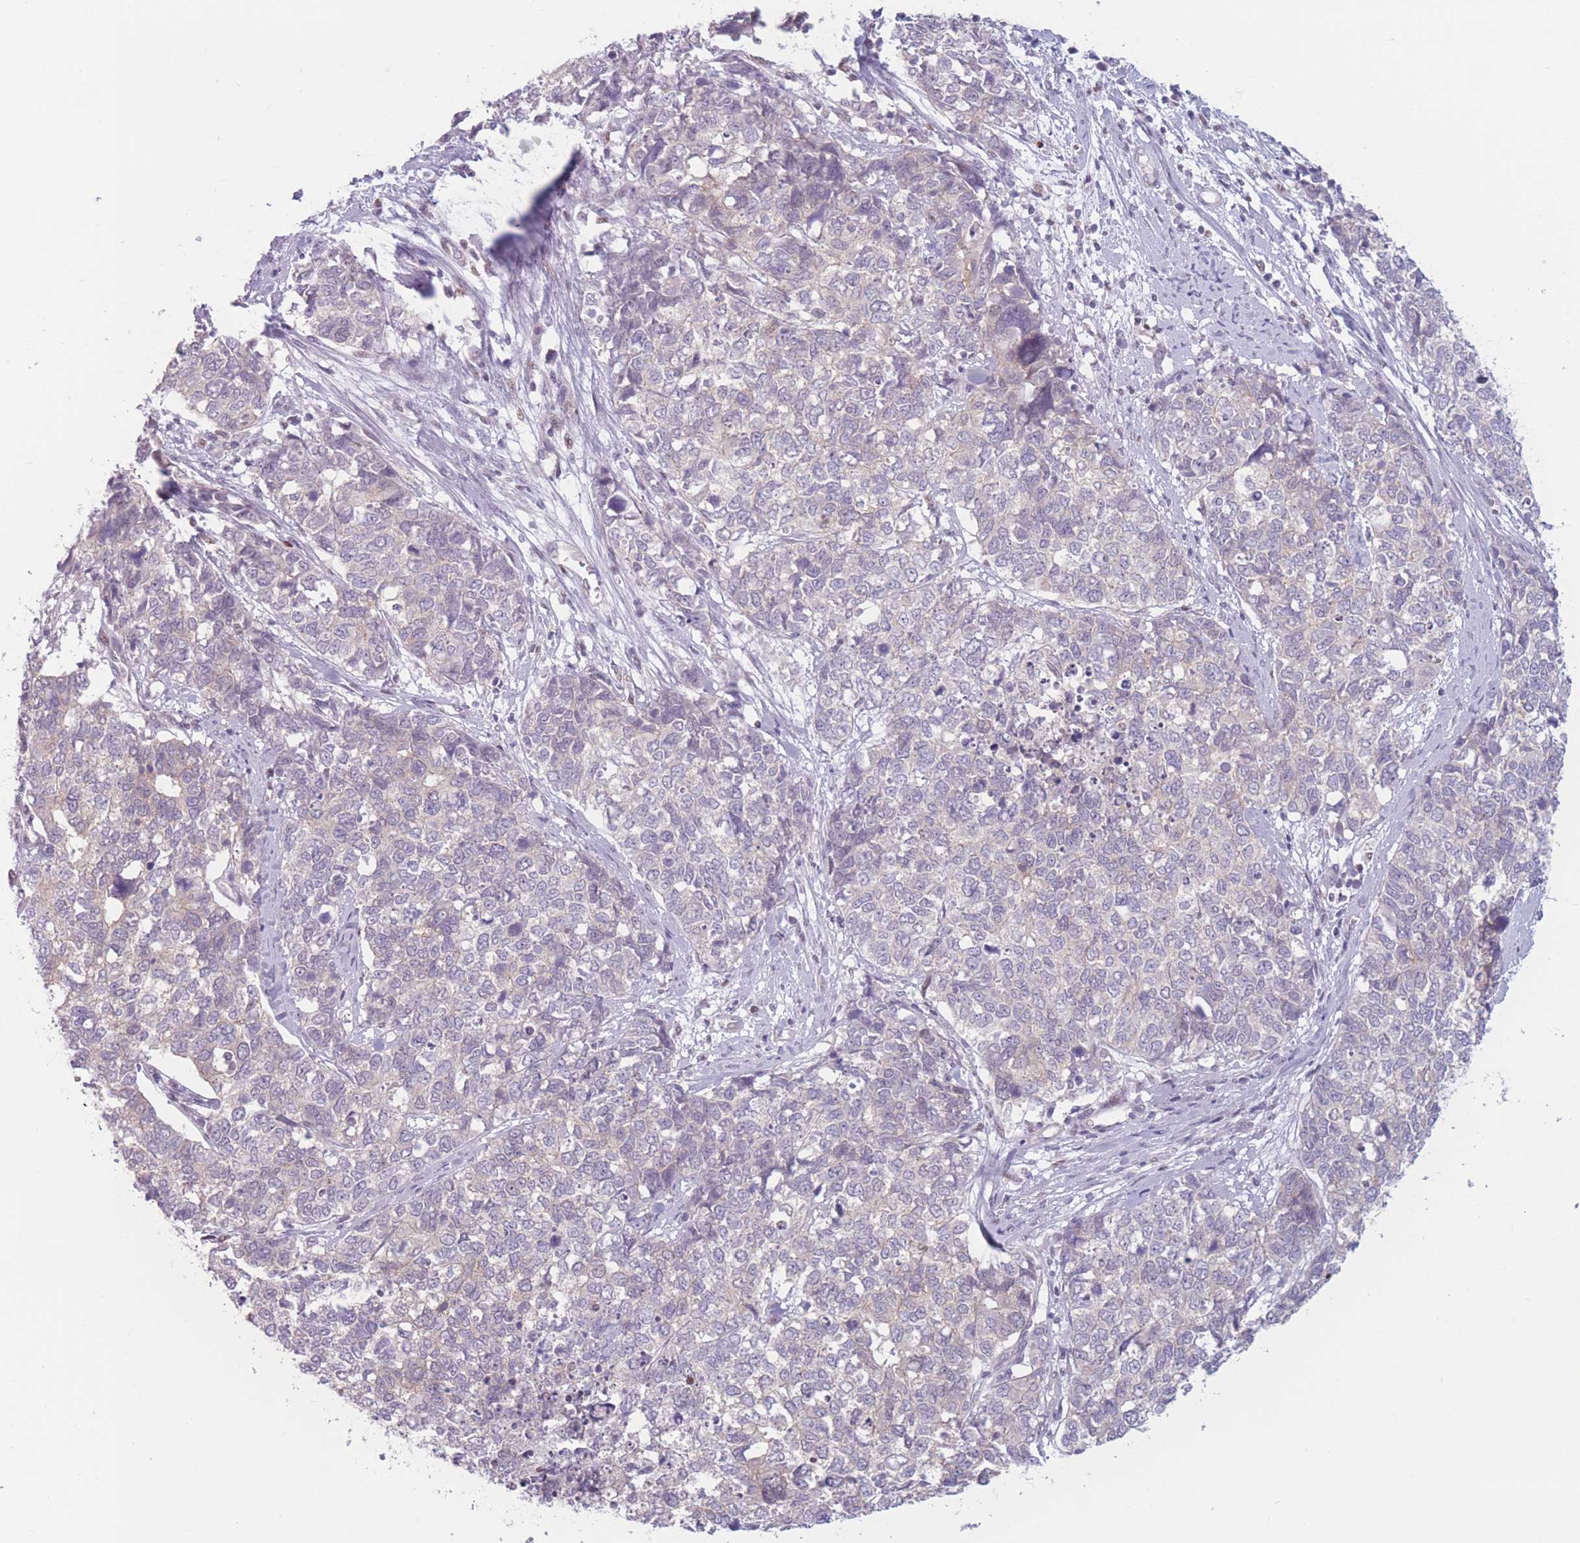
{"staining": {"intensity": "negative", "quantity": "none", "location": "none"}, "tissue": "cervical cancer", "cell_type": "Tumor cells", "image_type": "cancer", "snomed": [{"axis": "morphology", "description": "Squamous cell carcinoma, NOS"}, {"axis": "topography", "description": "Cervix"}], "caption": "Tumor cells show no significant positivity in cervical cancer.", "gene": "ZNF439", "patient": {"sex": "female", "age": 63}}